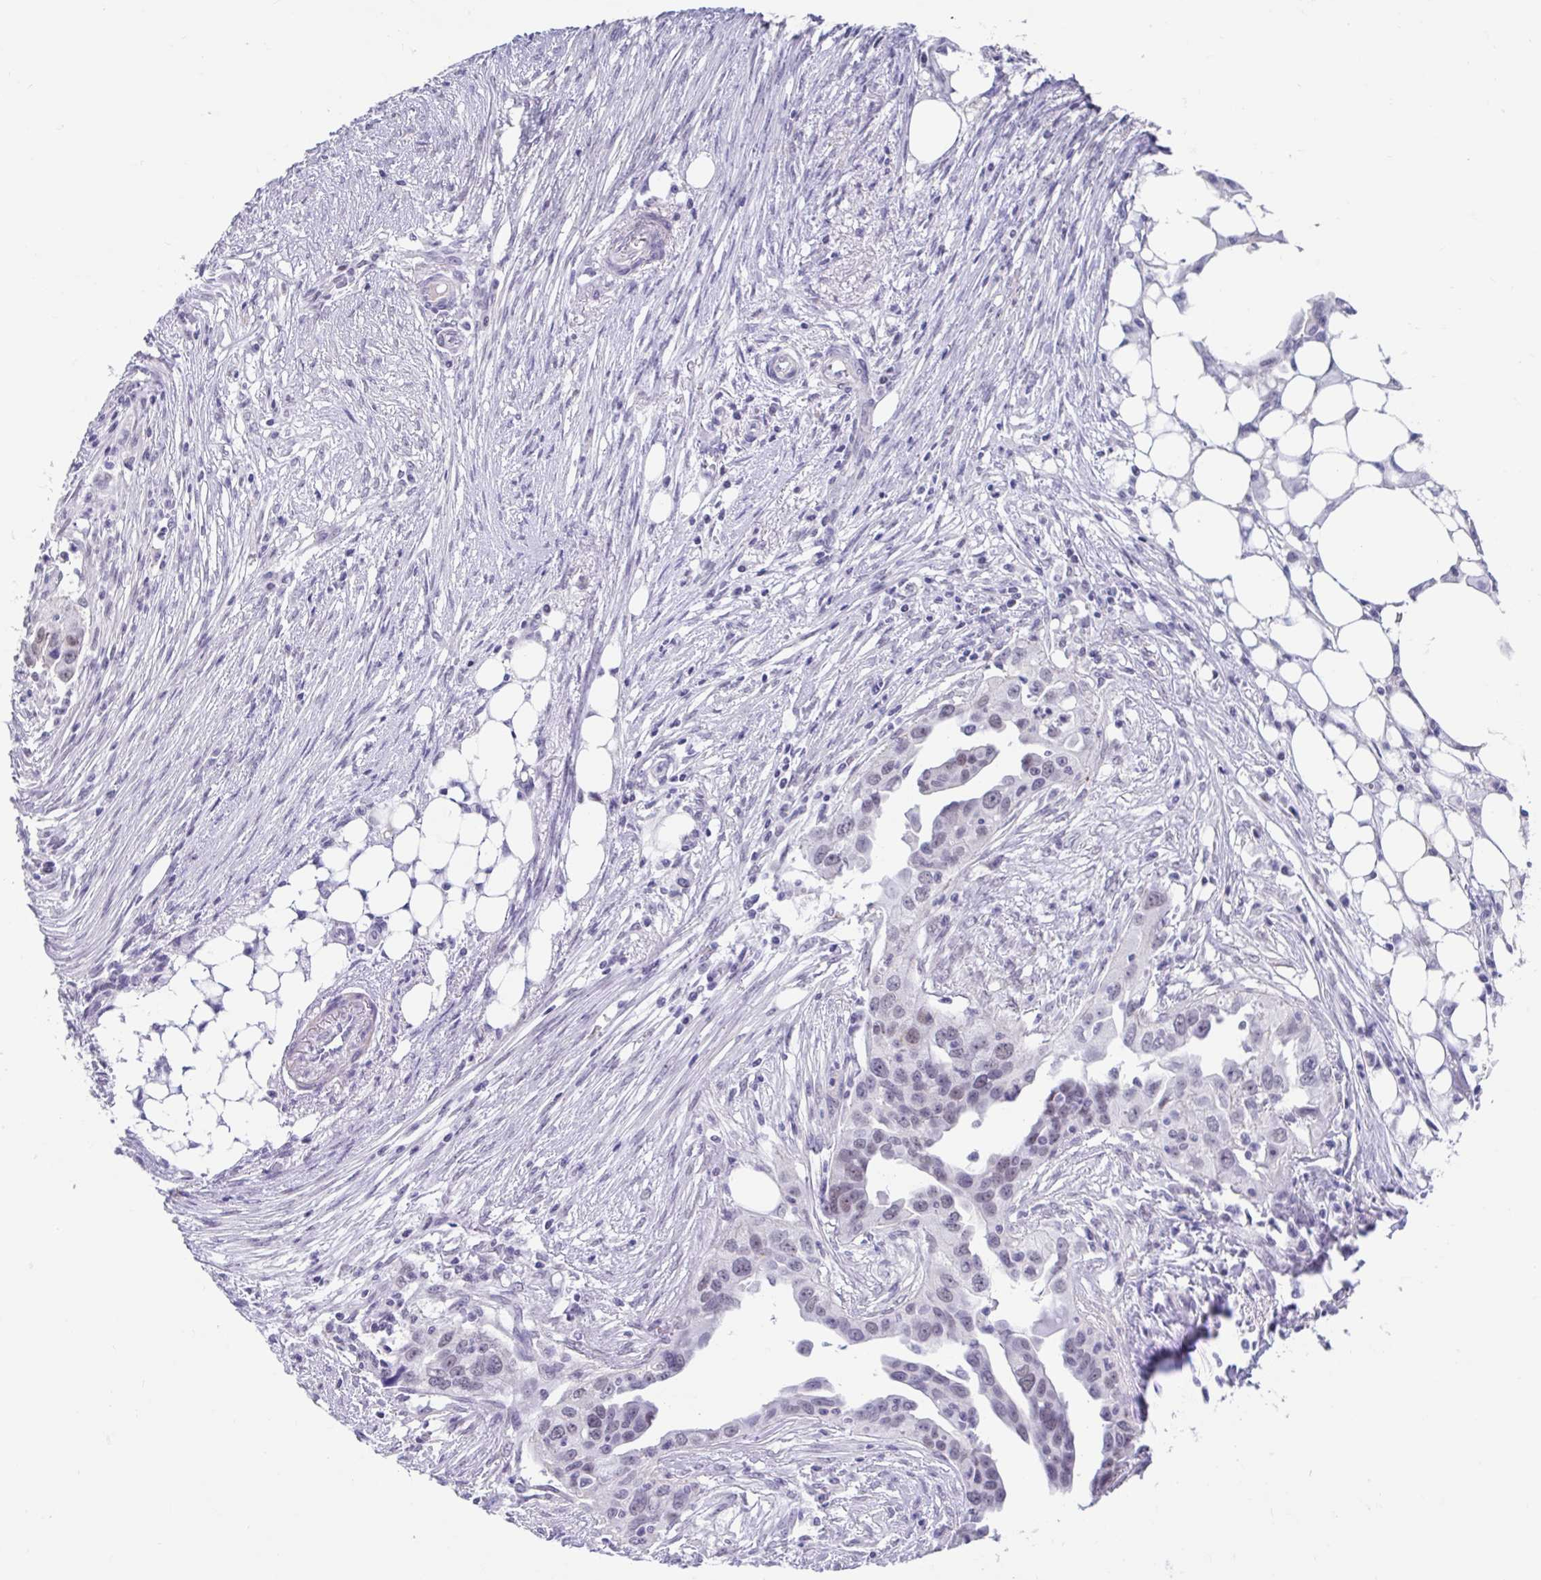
{"staining": {"intensity": "weak", "quantity": "25%-75%", "location": "nuclear"}, "tissue": "ovarian cancer", "cell_type": "Tumor cells", "image_type": "cancer", "snomed": [{"axis": "morphology", "description": "Carcinoma, endometroid"}, {"axis": "morphology", "description": "Cystadenocarcinoma, serous, NOS"}, {"axis": "topography", "description": "Ovary"}], "caption": "Immunohistochemistry (DAB (3,3'-diaminobenzidine)) staining of ovarian cancer displays weak nuclear protein positivity in about 25%-75% of tumor cells. (DAB IHC with brightfield microscopy, high magnification).", "gene": "DCAF17", "patient": {"sex": "female", "age": 45}}